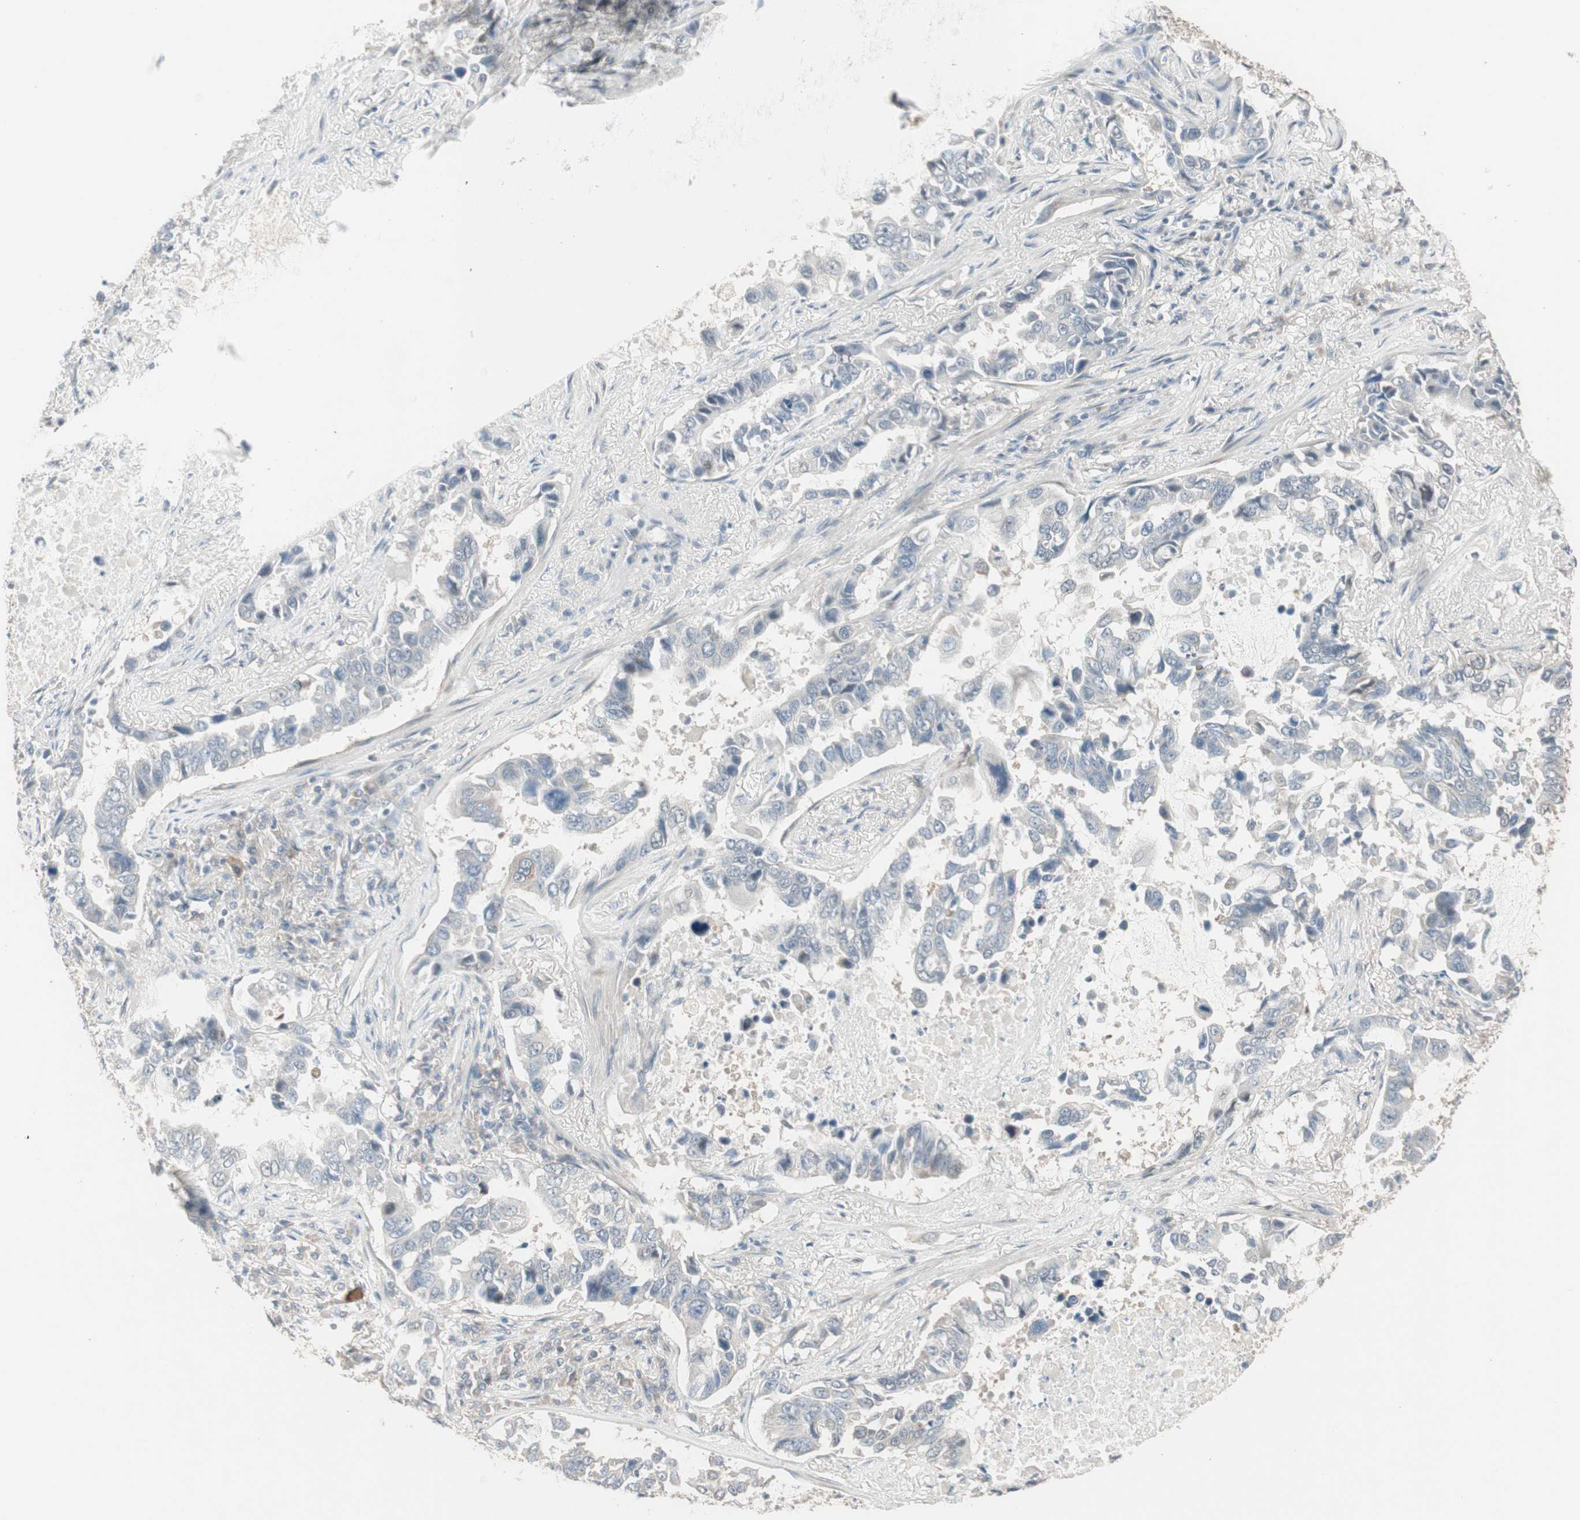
{"staining": {"intensity": "negative", "quantity": "none", "location": "none"}, "tissue": "lung cancer", "cell_type": "Tumor cells", "image_type": "cancer", "snomed": [{"axis": "morphology", "description": "Adenocarcinoma, NOS"}, {"axis": "topography", "description": "Lung"}], "caption": "Tumor cells are negative for brown protein staining in lung cancer (adenocarcinoma).", "gene": "PDZK1", "patient": {"sex": "male", "age": 64}}